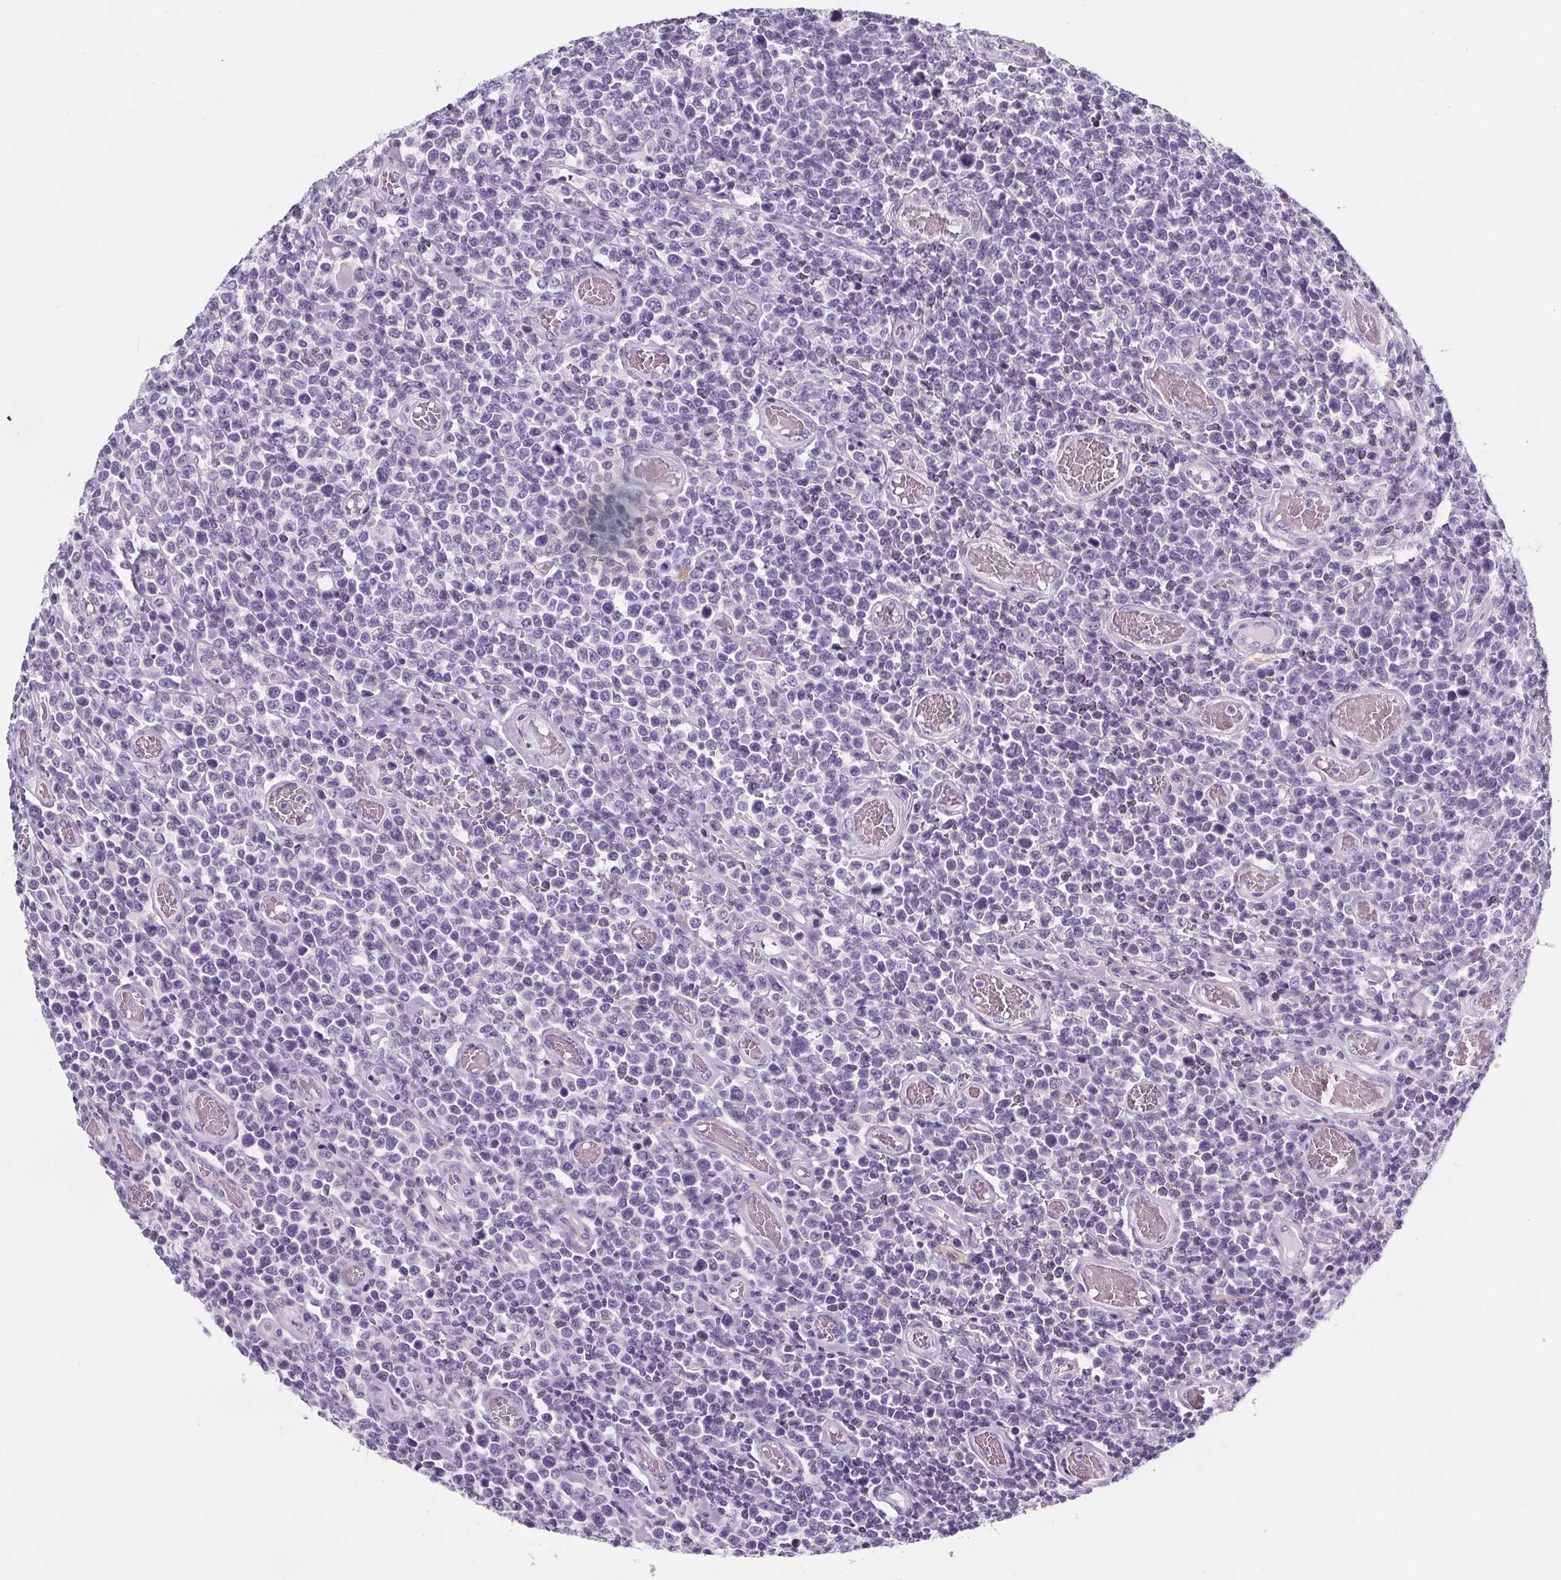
{"staining": {"intensity": "negative", "quantity": "none", "location": "none"}, "tissue": "lymphoma", "cell_type": "Tumor cells", "image_type": "cancer", "snomed": [{"axis": "morphology", "description": "Malignant lymphoma, non-Hodgkin's type, High grade"}, {"axis": "topography", "description": "Soft tissue"}], "caption": "Human lymphoma stained for a protein using immunohistochemistry demonstrates no expression in tumor cells.", "gene": "ADRB1", "patient": {"sex": "female", "age": 56}}